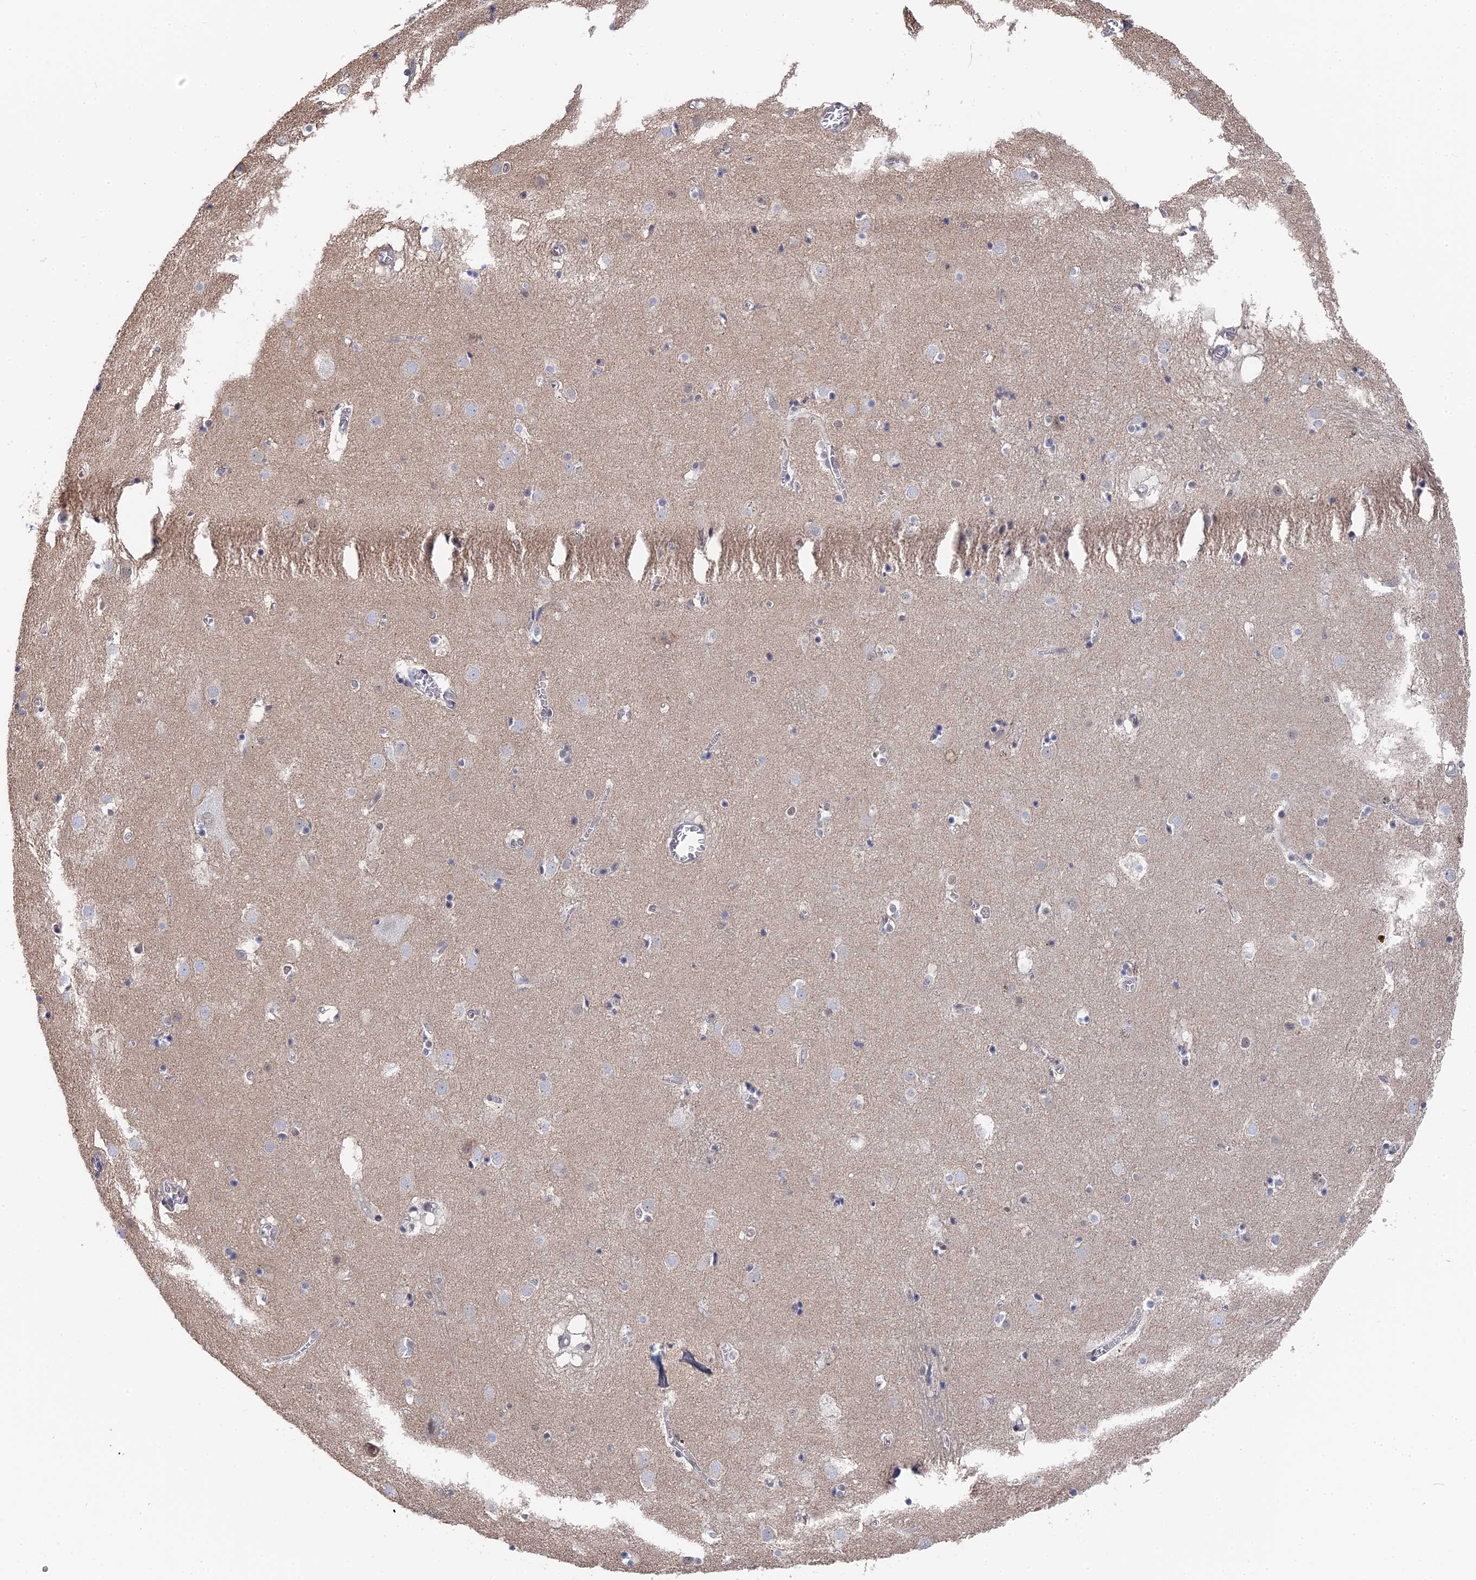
{"staining": {"intensity": "negative", "quantity": "none", "location": "none"}, "tissue": "caudate", "cell_type": "Glial cells", "image_type": "normal", "snomed": [{"axis": "morphology", "description": "Normal tissue, NOS"}, {"axis": "topography", "description": "Lateral ventricle wall"}], "caption": "This is an immunohistochemistry histopathology image of benign human caudate. There is no staining in glial cells.", "gene": "TSSC4", "patient": {"sex": "male", "age": 70}}